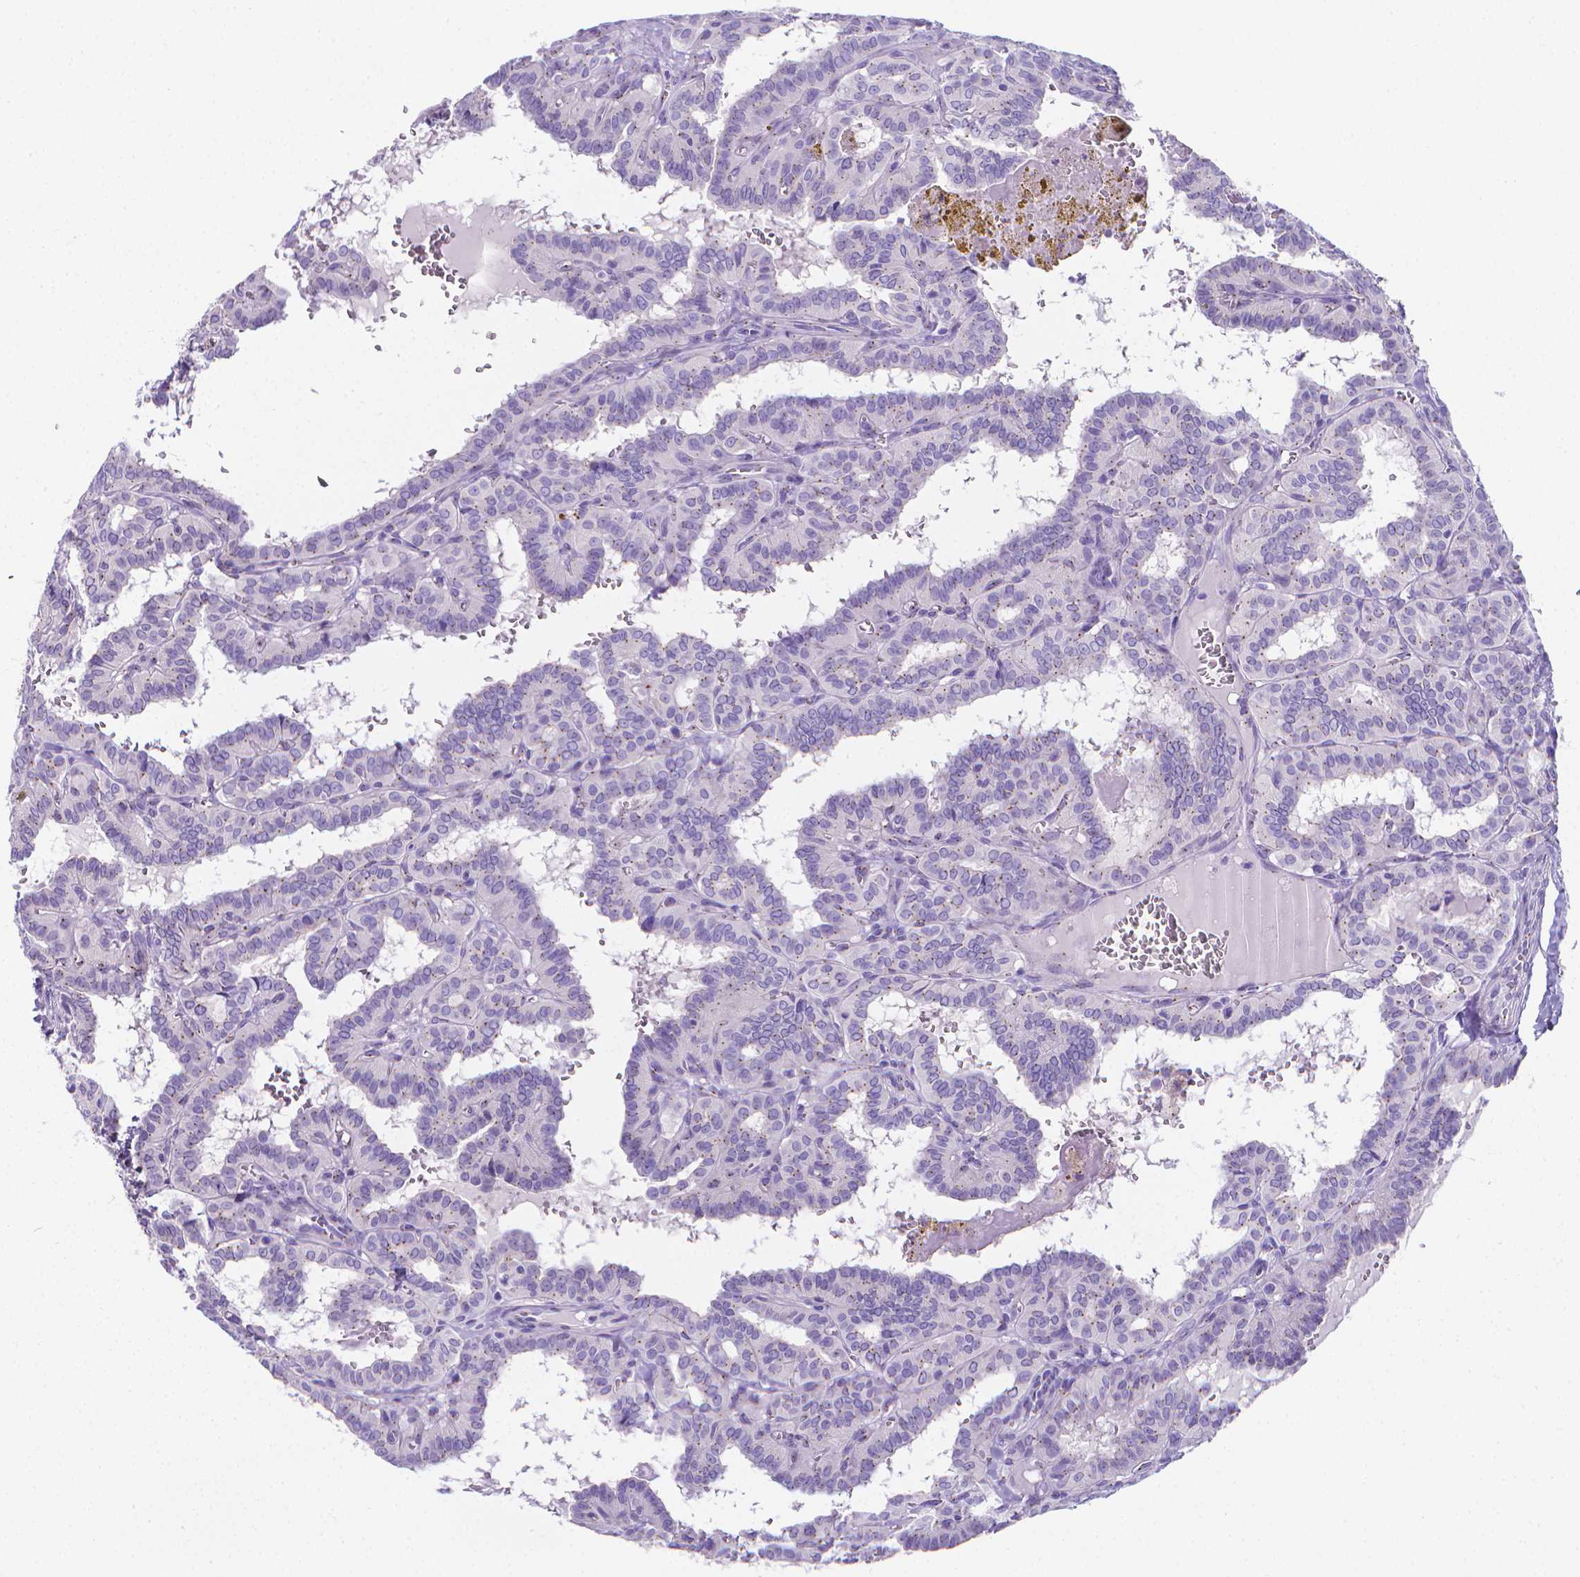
{"staining": {"intensity": "negative", "quantity": "none", "location": "none"}, "tissue": "thyroid cancer", "cell_type": "Tumor cells", "image_type": "cancer", "snomed": [{"axis": "morphology", "description": "Papillary adenocarcinoma, NOS"}, {"axis": "topography", "description": "Thyroid gland"}], "caption": "The immunohistochemistry image has no significant staining in tumor cells of thyroid cancer (papillary adenocarcinoma) tissue.", "gene": "LRRC73", "patient": {"sex": "female", "age": 21}}